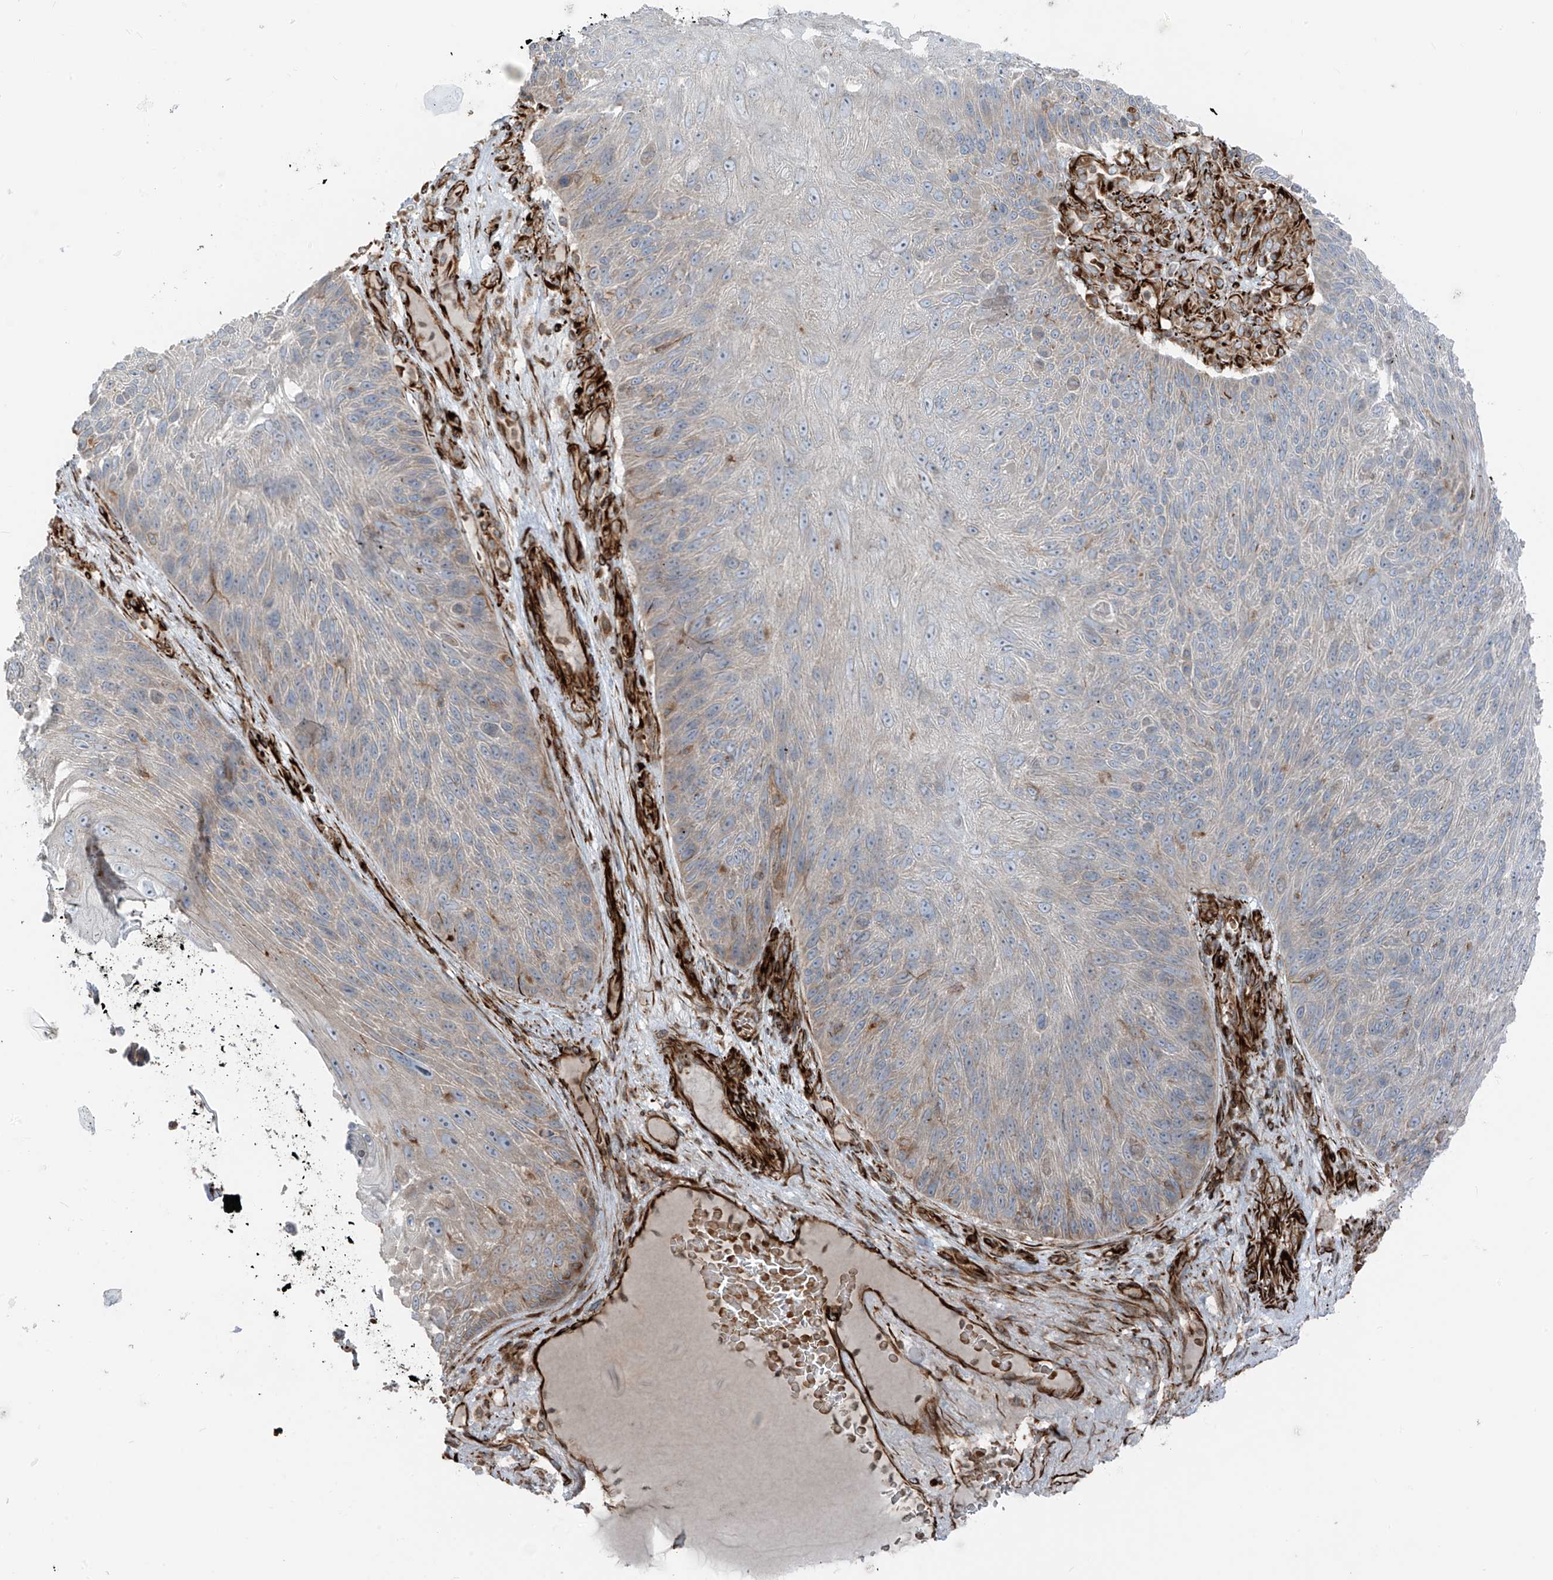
{"staining": {"intensity": "weak", "quantity": "<25%", "location": "cytoplasmic/membranous"}, "tissue": "skin cancer", "cell_type": "Tumor cells", "image_type": "cancer", "snomed": [{"axis": "morphology", "description": "Squamous cell carcinoma, NOS"}, {"axis": "topography", "description": "Skin"}], "caption": "Immunohistochemistry micrograph of human skin cancer stained for a protein (brown), which demonstrates no expression in tumor cells. Nuclei are stained in blue.", "gene": "ERLEC1", "patient": {"sex": "female", "age": 88}}